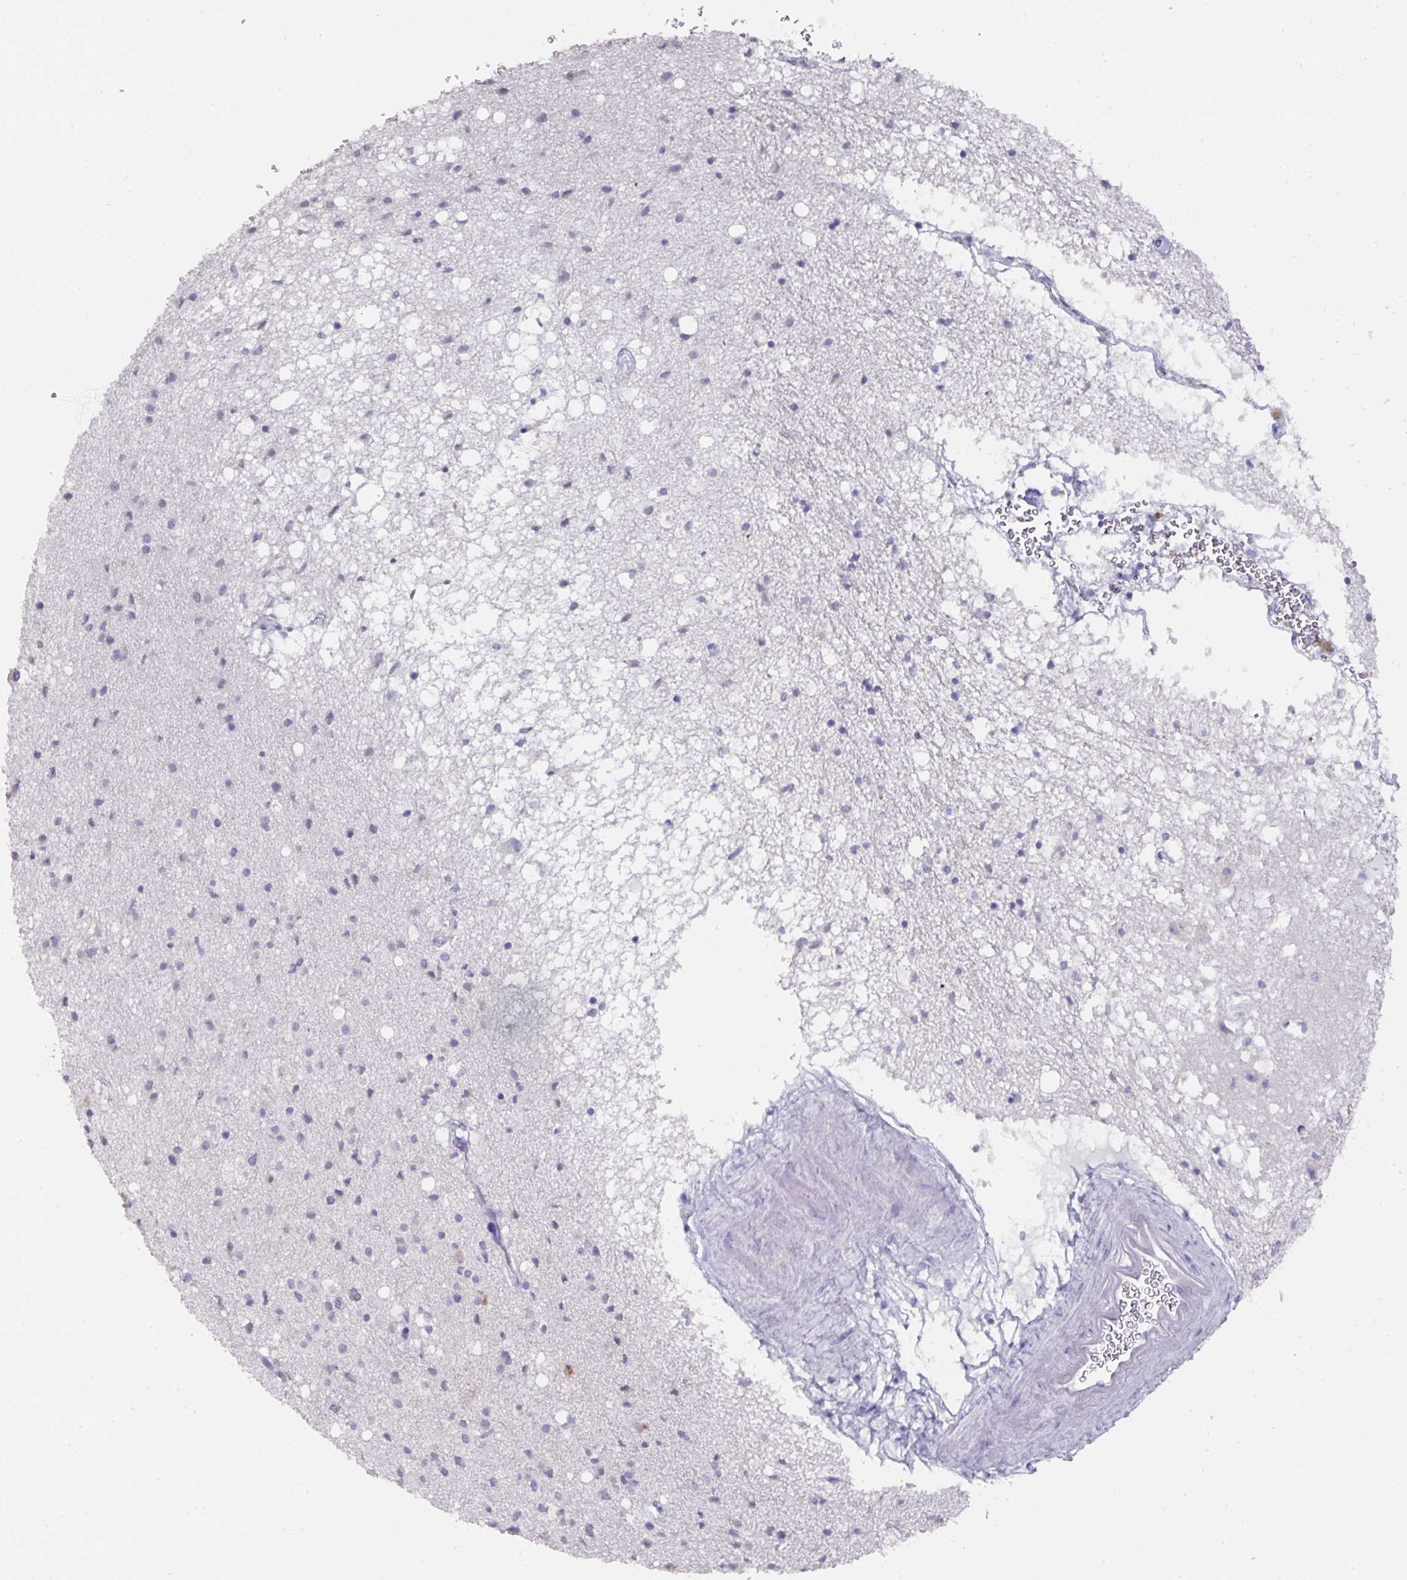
{"staining": {"intensity": "negative", "quantity": "none", "location": "none"}, "tissue": "caudate", "cell_type": "Glial cells", "image_type": "normal", "snomed": [{"axis": "morphology", "description": "Normal tissue, NOS"}, {"axis": "topography", "description": "Lateral ventricle wall"}], "caption": "An image of human caudate is negative for staining in glial cells.", "gene": "DAZ1", "patient": {"sex": "male", "age": 58}}